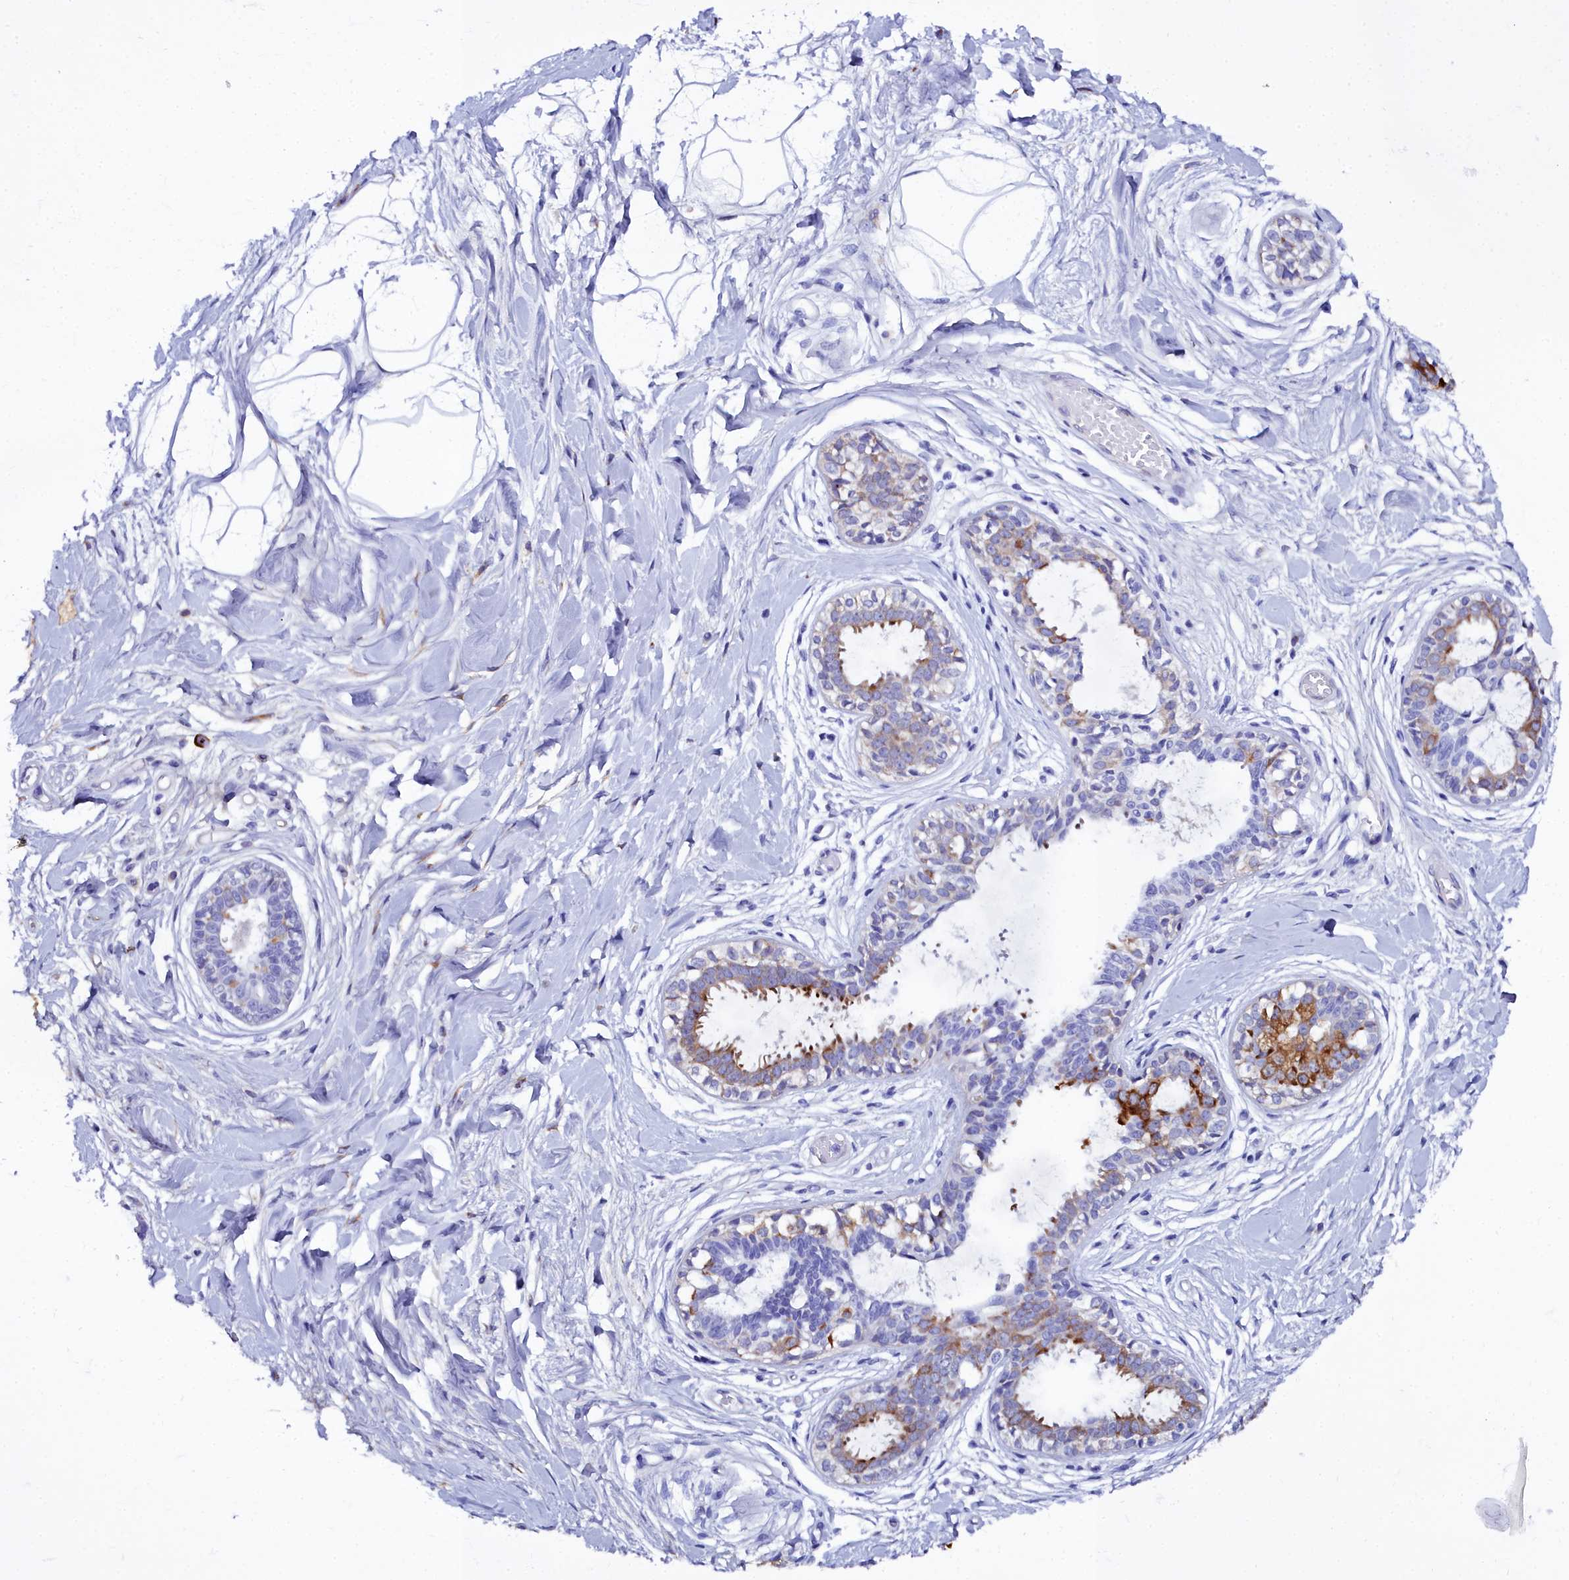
{"staining": {"intensity": "negative", "quantity": "none", "location": "none"}, "tissue": "breast", "cell_type": "Adipocytes", "image_type": "normal", "snomed": [{"axis": "morphology", "description": "Normal tissue, NOS"}, {"axis": "topography", "description": "Breast"}], "caption": "Adipocytes are negative for protein expression in normal human breast. The staining is performed using DAB brown chromogen with nuclei counter-stained in using hematoxylin.", "gene": "TXNDC5", "patient": {"sex": "female", "age": 45}}